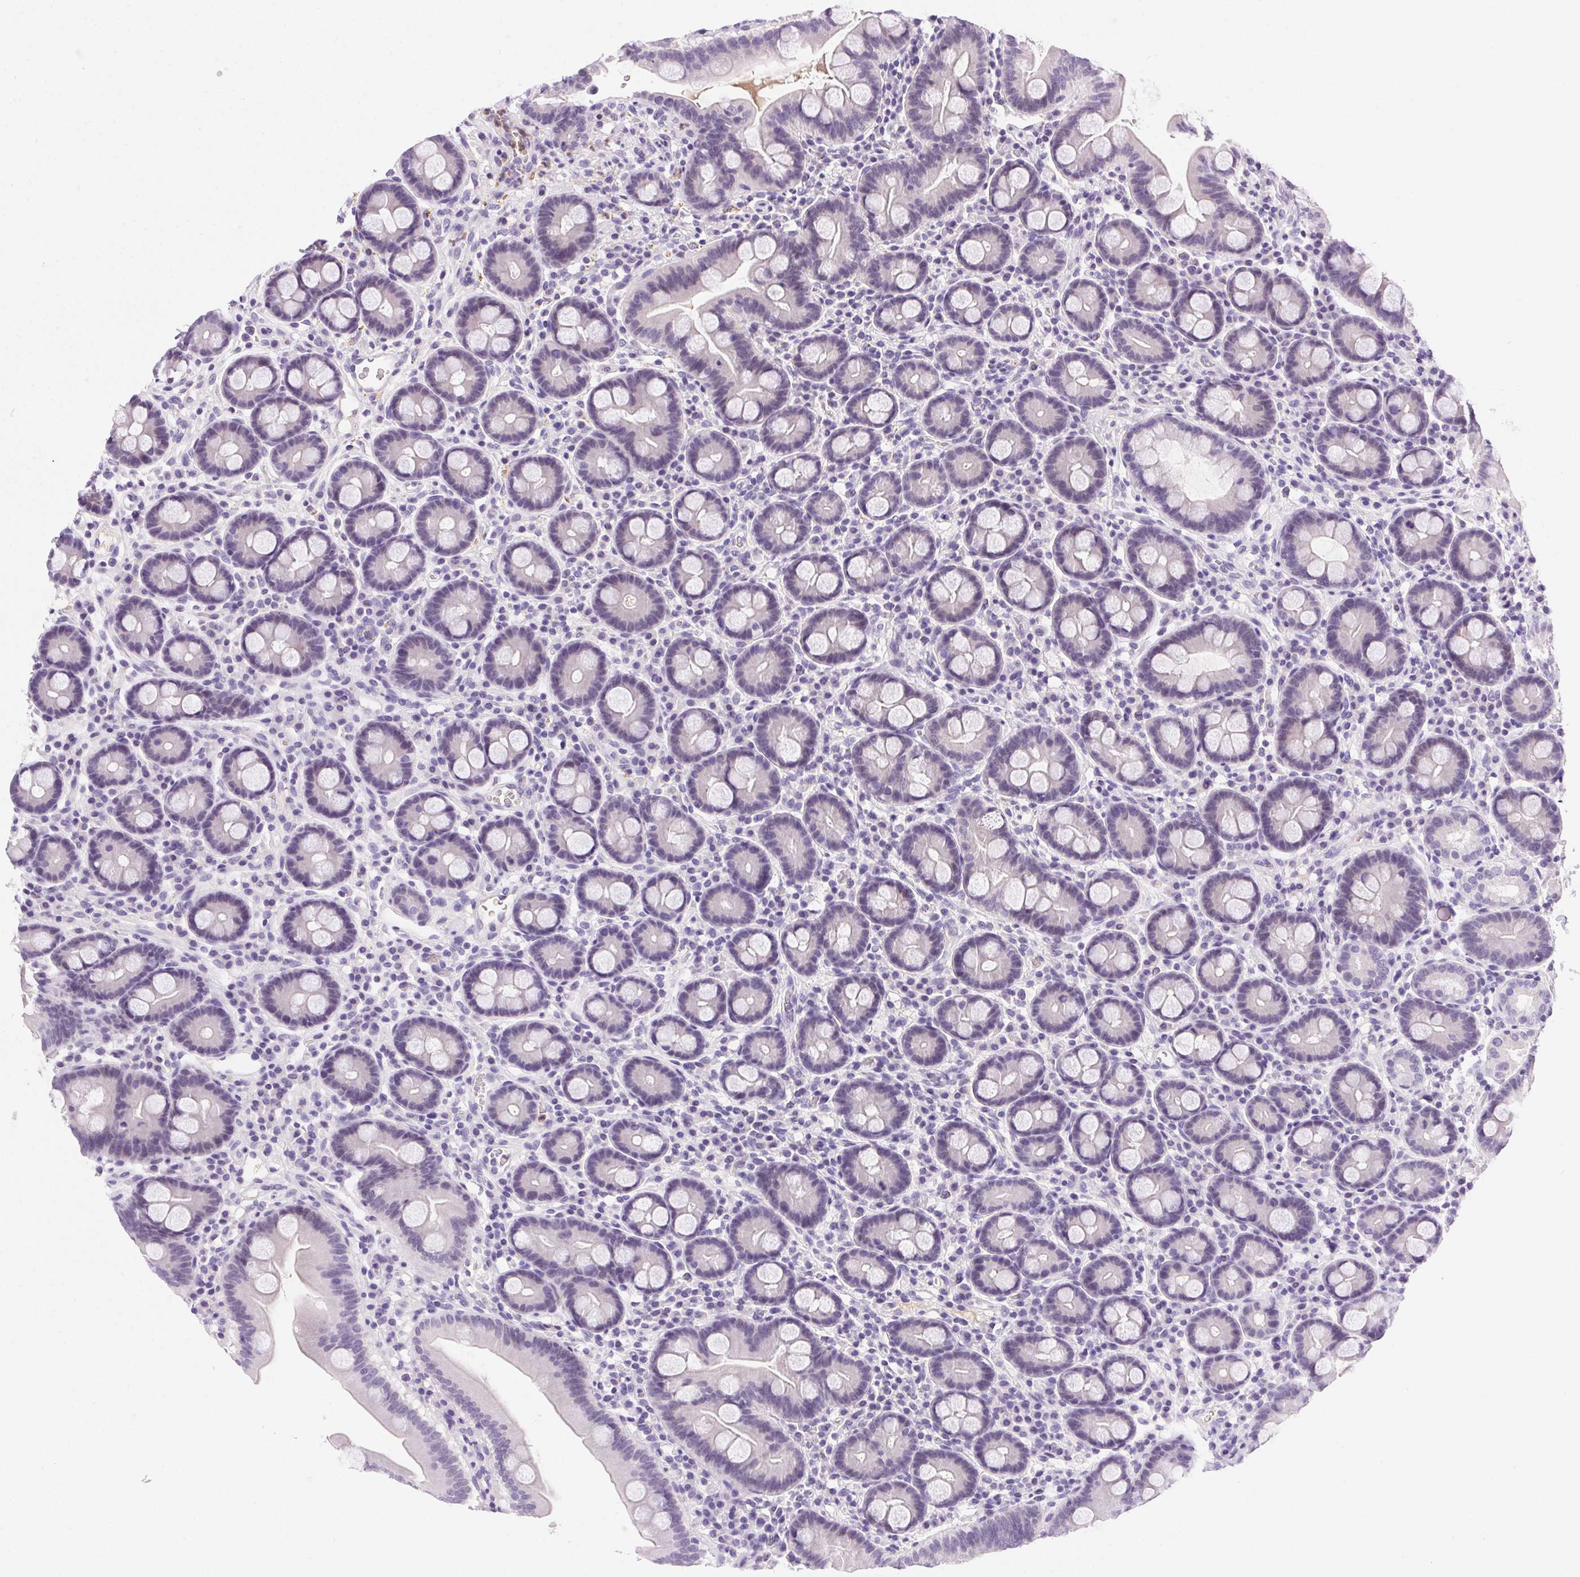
{"staining": {"intensity": "negative", "quantity": "none", "location": "none"}, "tissue": "duodenum", "cell_type": "Glandular cells", "image_type": "normal", "snomed": [{"axis": "morphology", "description": "Normal tissue, NOS"}, {"axis": "topography", "description": "Pancreas"}, {"axis": "topography", "description": "Duodenum"}], "caption": "A photomicrograph of human duodenum is negative for staining in glandular cells. (Brightfield microscopy of DAB immunohistochemistry at high magnification).", "gene": "SSTR4", "patient": {"sex": "male", "age": 59}}